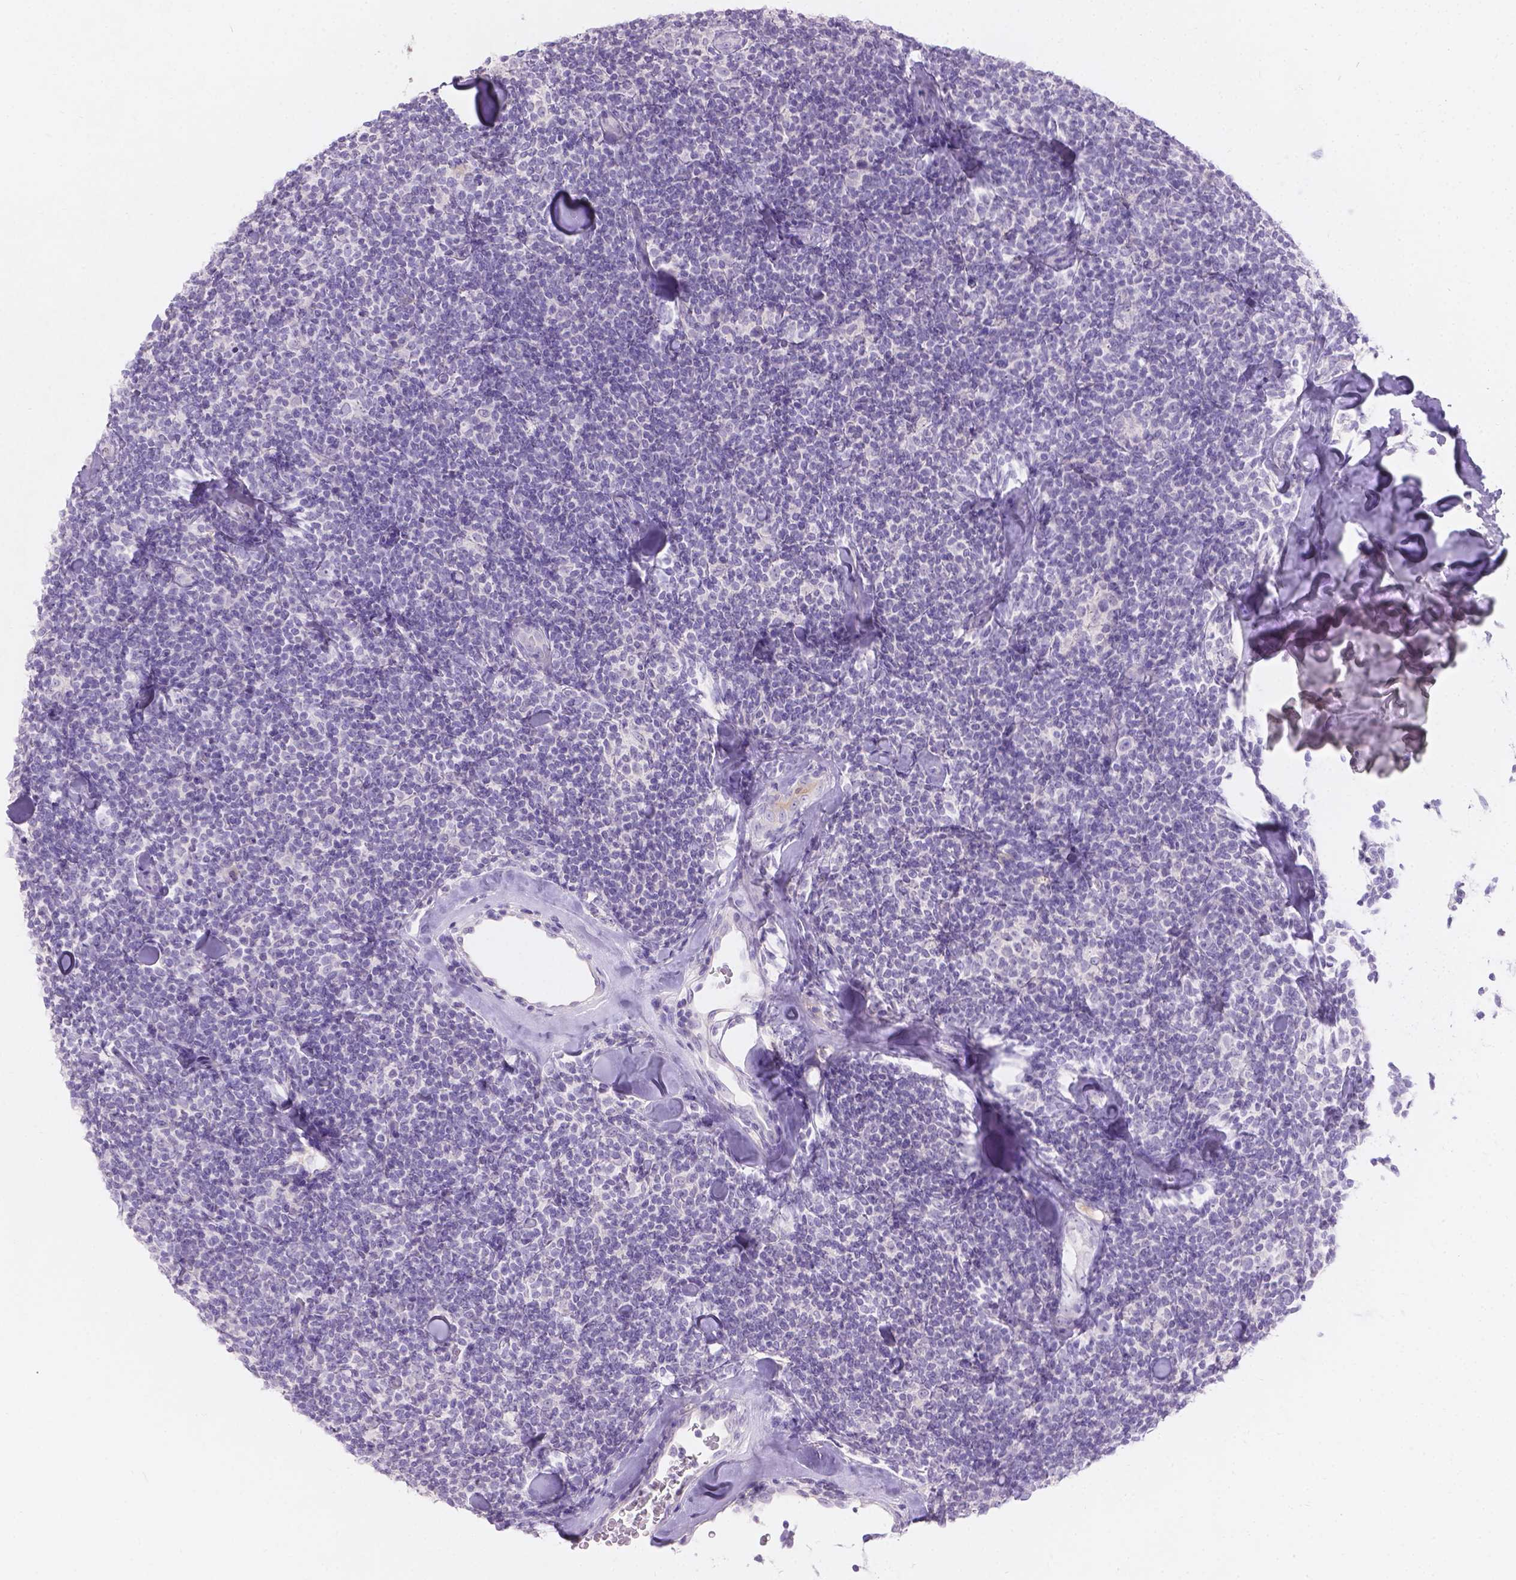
{"staining": {"intensity": "negative", "quantity": "none", "location": "none"}, "tissue": "lymphoma", "cell_type": "Tumor cells", "image_type": "cancer", "snomed": [{"axis": "morphology", "description": "Malignant lymphoma, non-Hodgkin's type, Low grade"}, {"axis": "topography", "description": "Lymph node"}], "caption": "Lymphoma stained for a protein using immunohistochemistry shows no positivity tumor cells.", "gene": "GAL3ST2", "patient": {"sex": "female", "age": 56}}